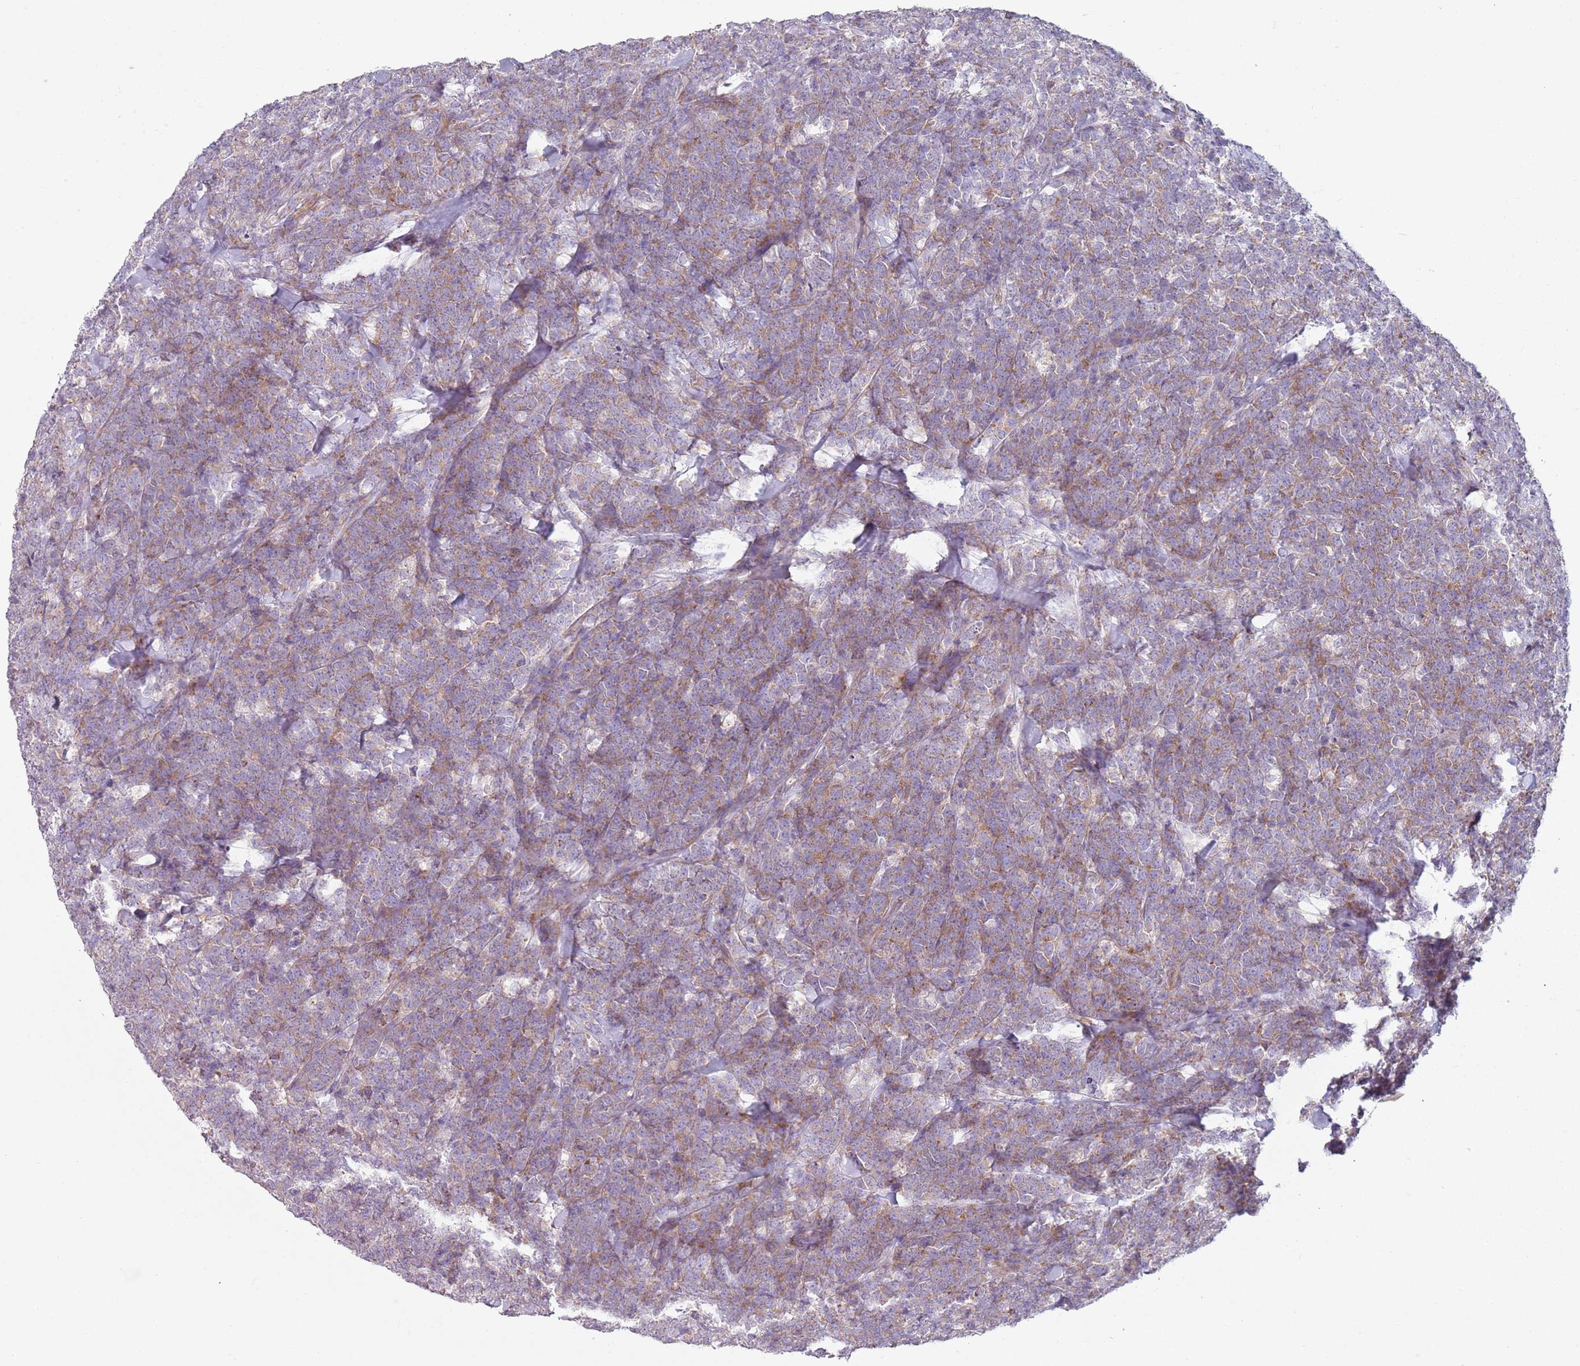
{"staining": {"intensity": "weak", "quantity": ">75%", "location": "cytoplasmic/membranous"}, "tissue": "lymphoma", "cell_type": "Tumor cells", "image_type": "cancer", "snomed": [{"axis": "morphology", "description": "Malignant lymphoma, non-Hodgkin's type, High grade"}, {"axis": "topography", "description": "Small intestine"}], "caption": "High-magnification brightfield microscopy of lymphoma stained with DAB (brown) and counterstained with hematoxylin (blue). tumor cells exhibit weak cytoplasmic/membranous staining is identified in about>75% of cells.", "gene": "ZNF583", "patient": {"sex": "male", "age": 8}}